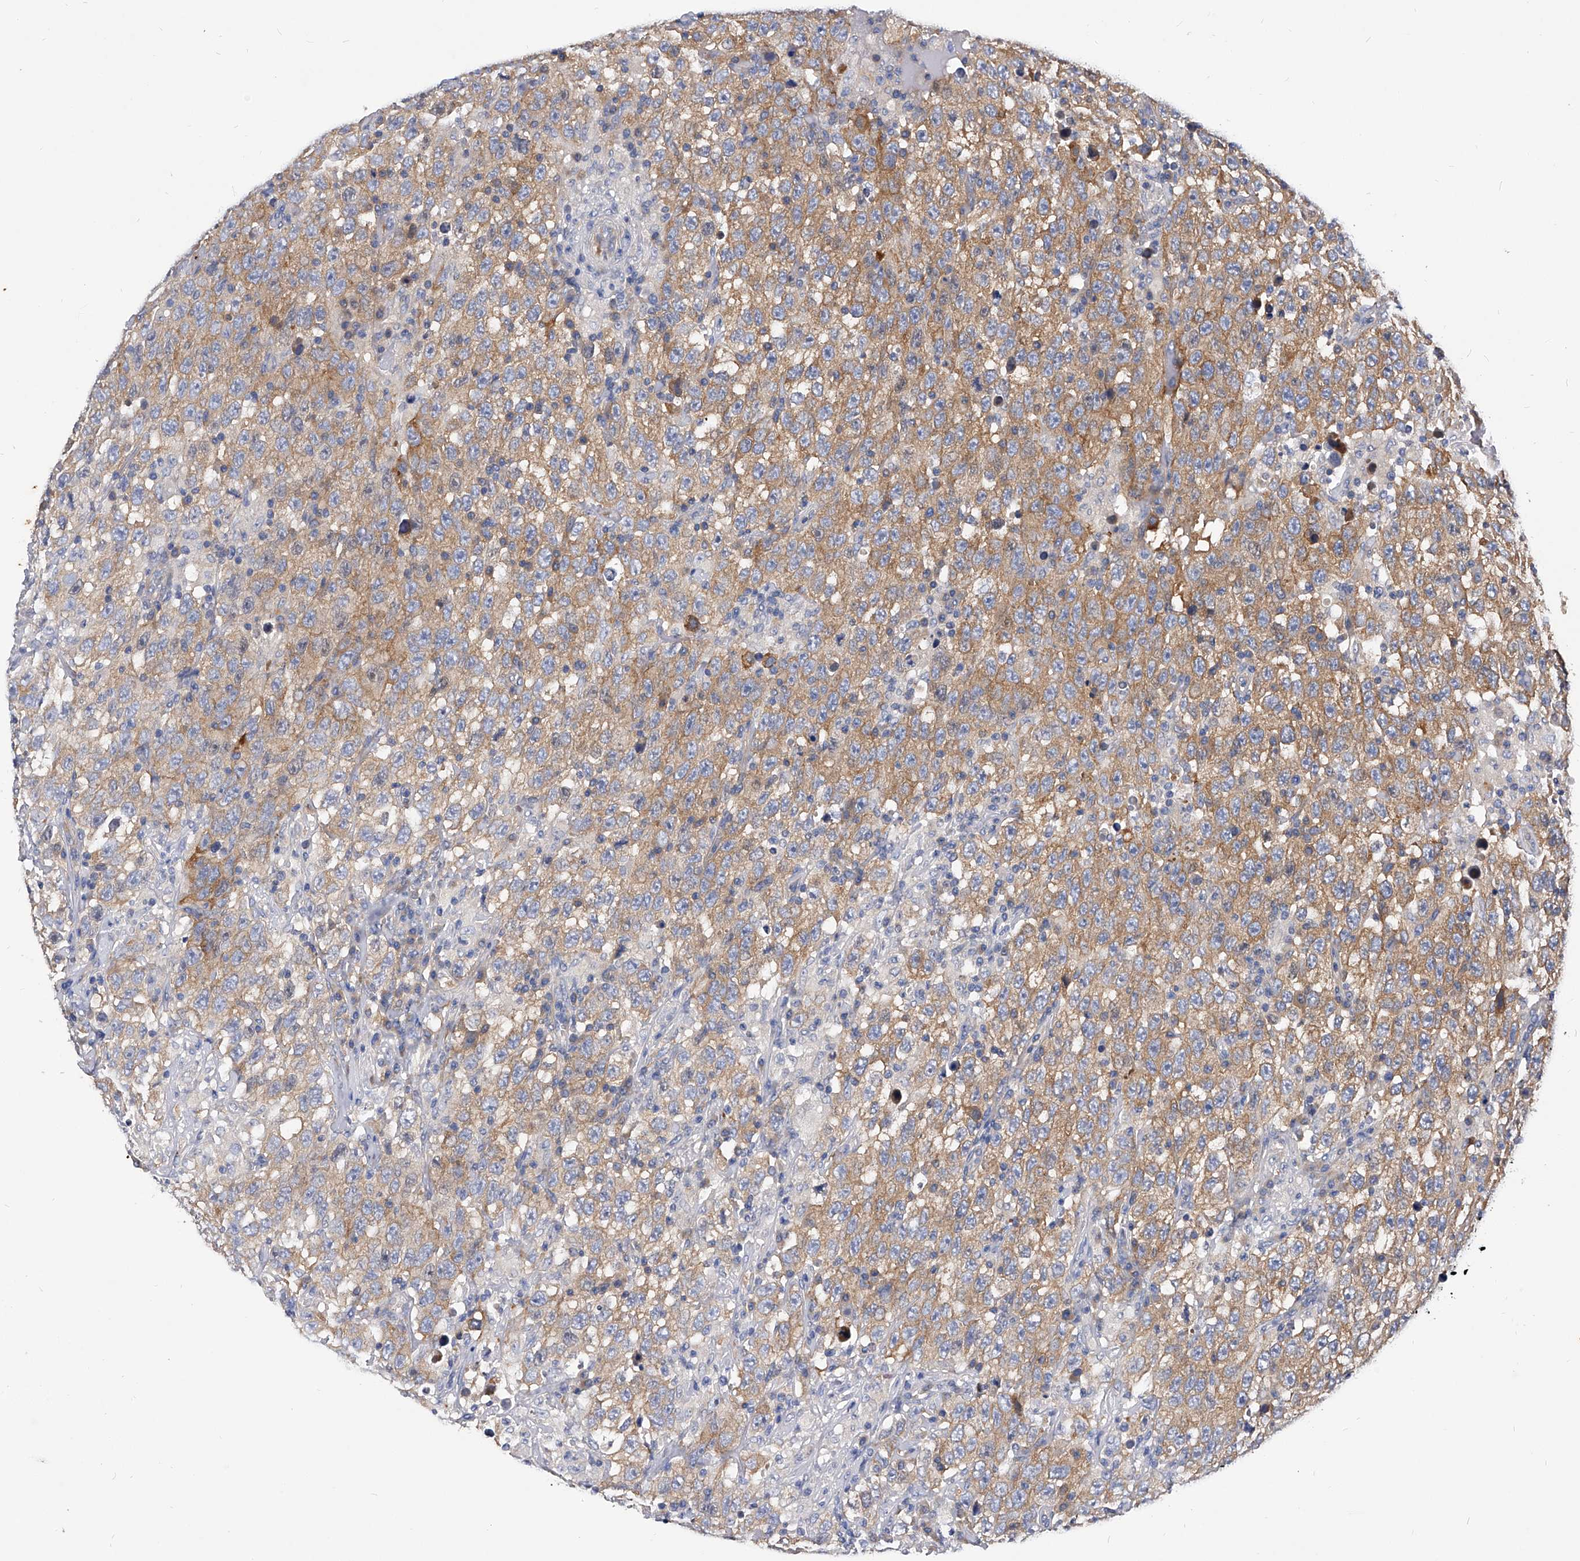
{"staining": {"intensity": "moderate", "quantity": "25%-75%", "location": "cytoplasmic/membranous"}, "tissue": "testis cancer", "cell_type": "Tumor cells", "image_type": "cancer", "snomed": [{"axis": "morphology", "description": "Seminoma, NOS"}, {"axis": "topography", "description": "Testis"}], "caption": "A brown stain shows moderate cytoplasmic/membranous positivity of a protein in testis cancer (seminoma) tumor cells.", "gene": "PPP5C", "patient": {"sex": "male", "age": 65}}